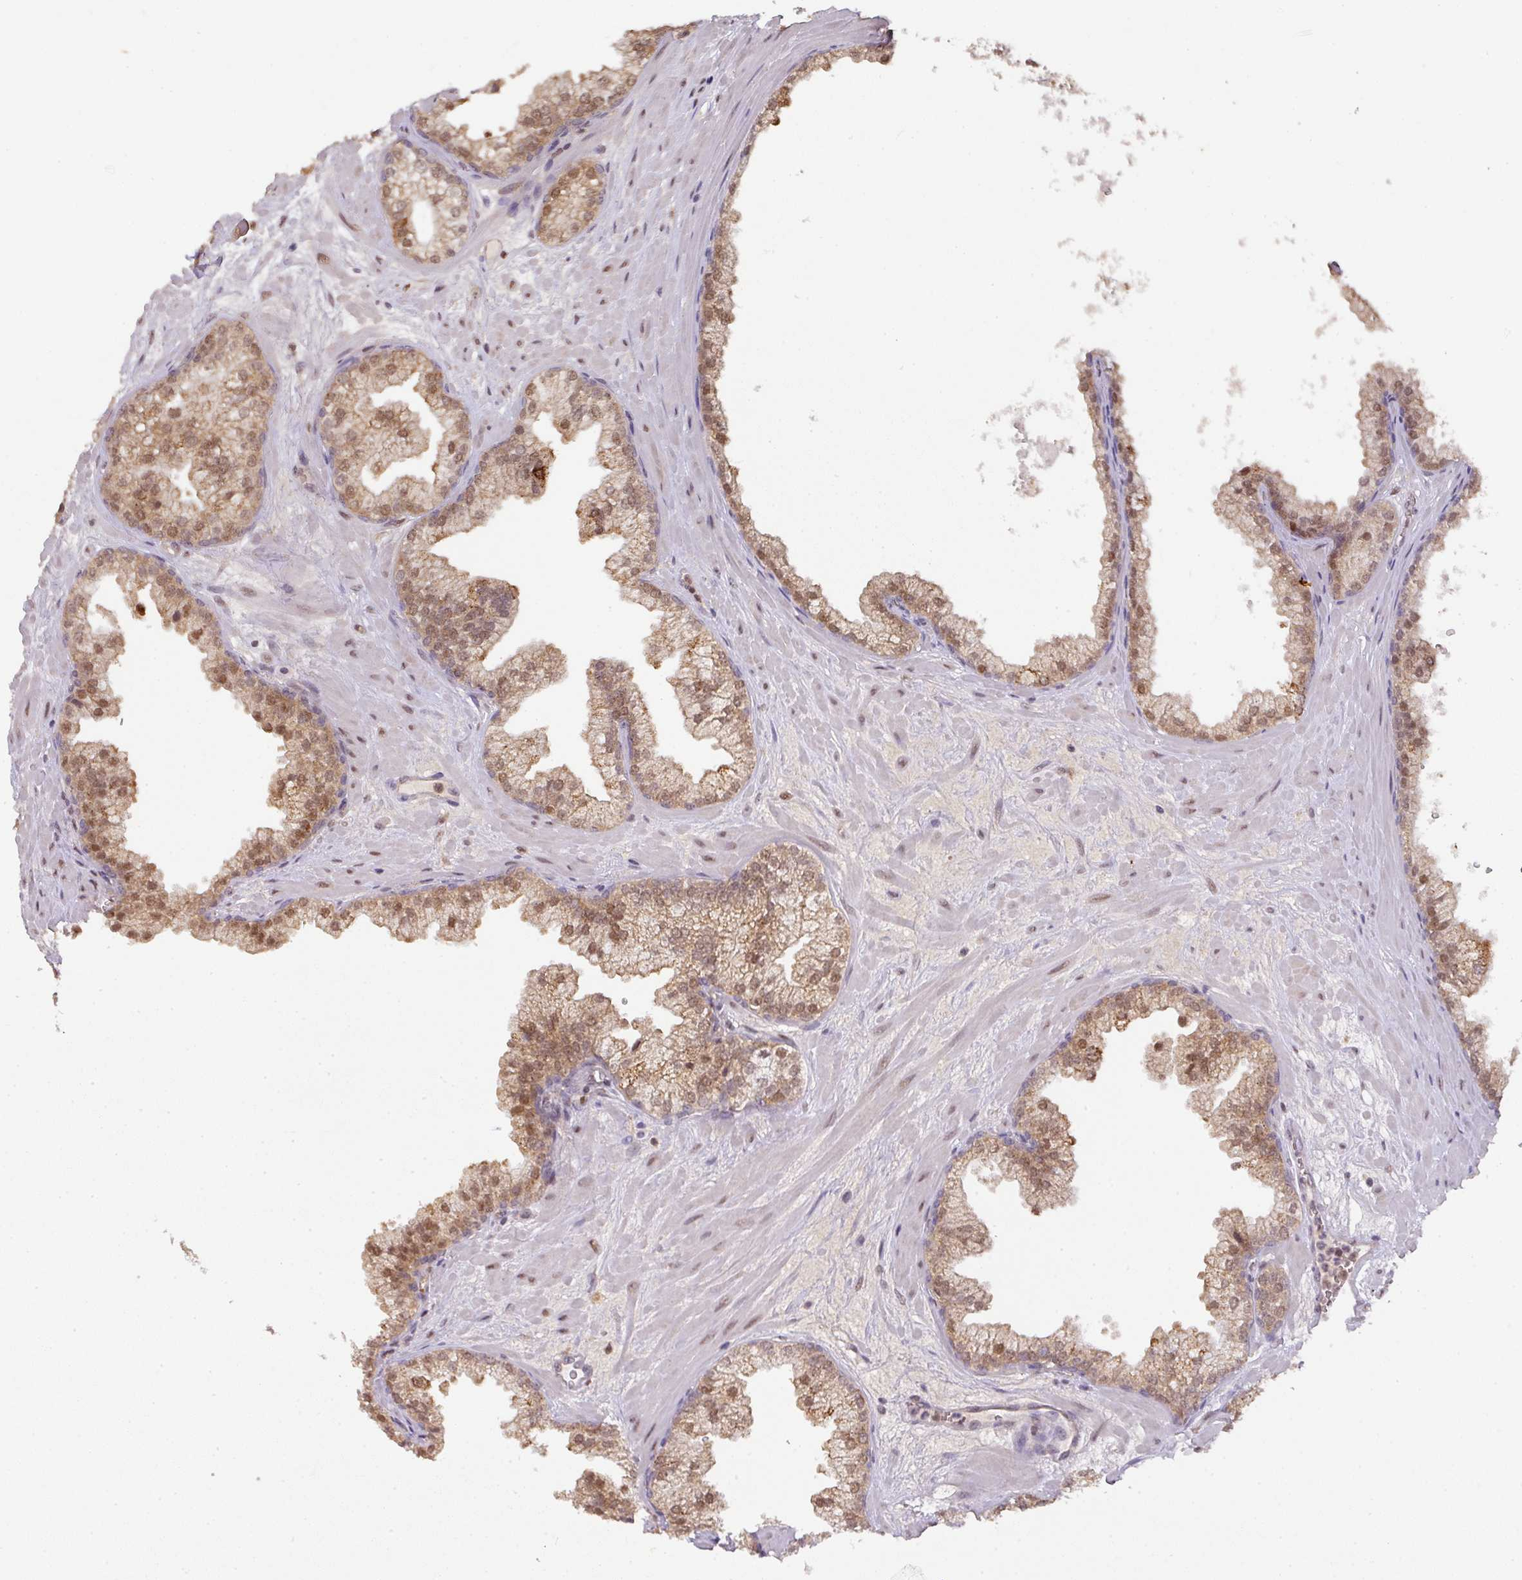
{"staining": {"intensity": "moderate", "quantity": ">75%", "location": "cytoplasmic/membranous,nuclear"}, "tissue": "prostate", "cell_type": "Glandular cells", "image_type": "normal", "snomed": [{"axis": "morphology", "description": "Normal tissue, NOS"}, {"axis": "topography", "description": "Prostate"}, {"axis": "topography", "description": "Peripheral nerve tissue"}], "caption": "Protein staining of normal prostate shows moderate cytoplasmic/membranous,nuclear staining in approximately >75% of glandular cells.", "gene": "RANBP9", "patient": {"sex": "male", "age": 61}}